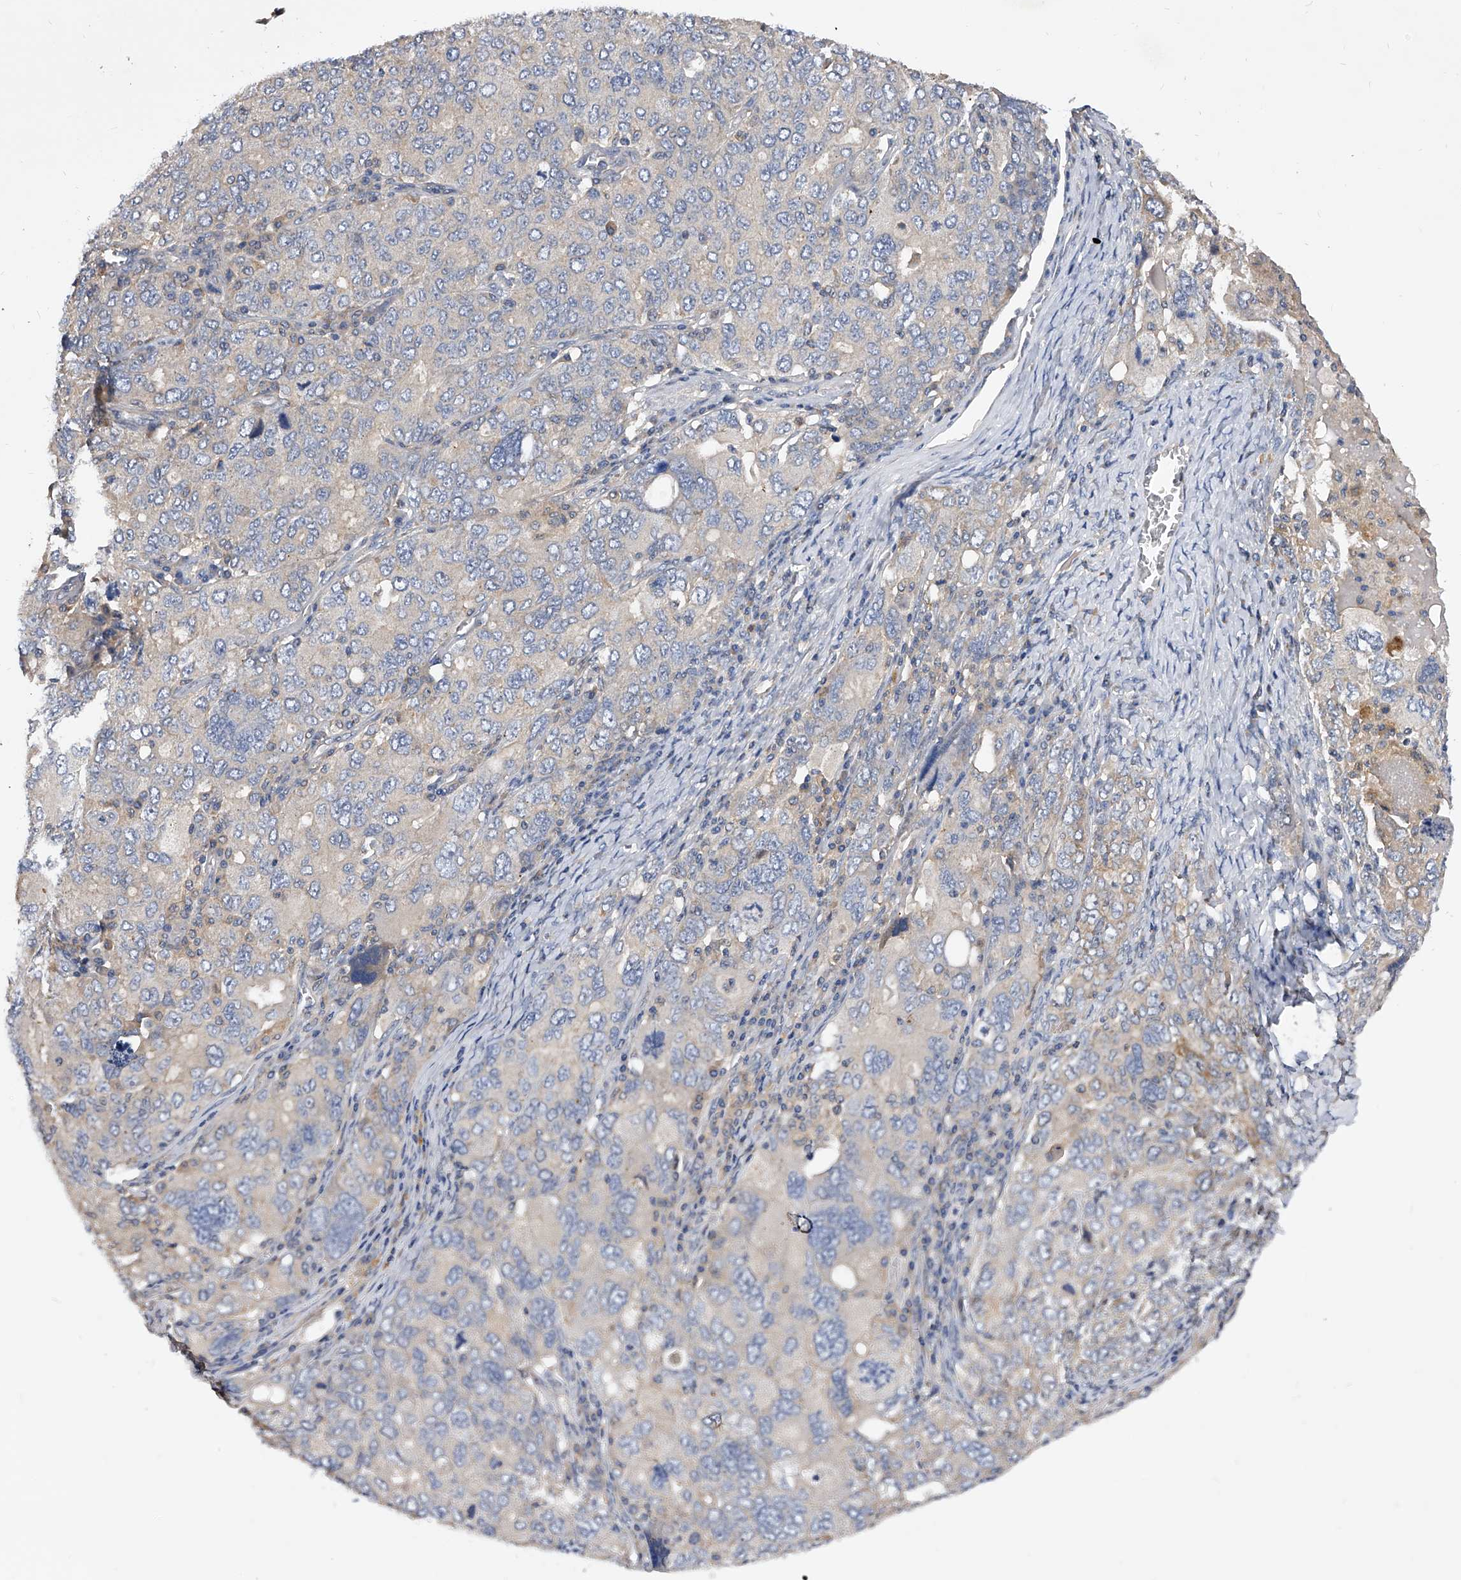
{"staining": {"intensity": "negative", "quantity": "none", "location": "none"}, "tissue": "ovarian cancer", "cell_type": "Tumor cells", "image_type": "cancer", "snomed": [{"axis": "morphology", "description": "Carcinoma, endometroid"}, {"axis": "topography", "description": "Ovary"}], "caption": "The IHC photomicrograph has no significant staining in tumor cells of ovarian endometroid carcinoma tissue.", "gene": "ARL4C", "patient": {"sex": "female", "age": 62}}